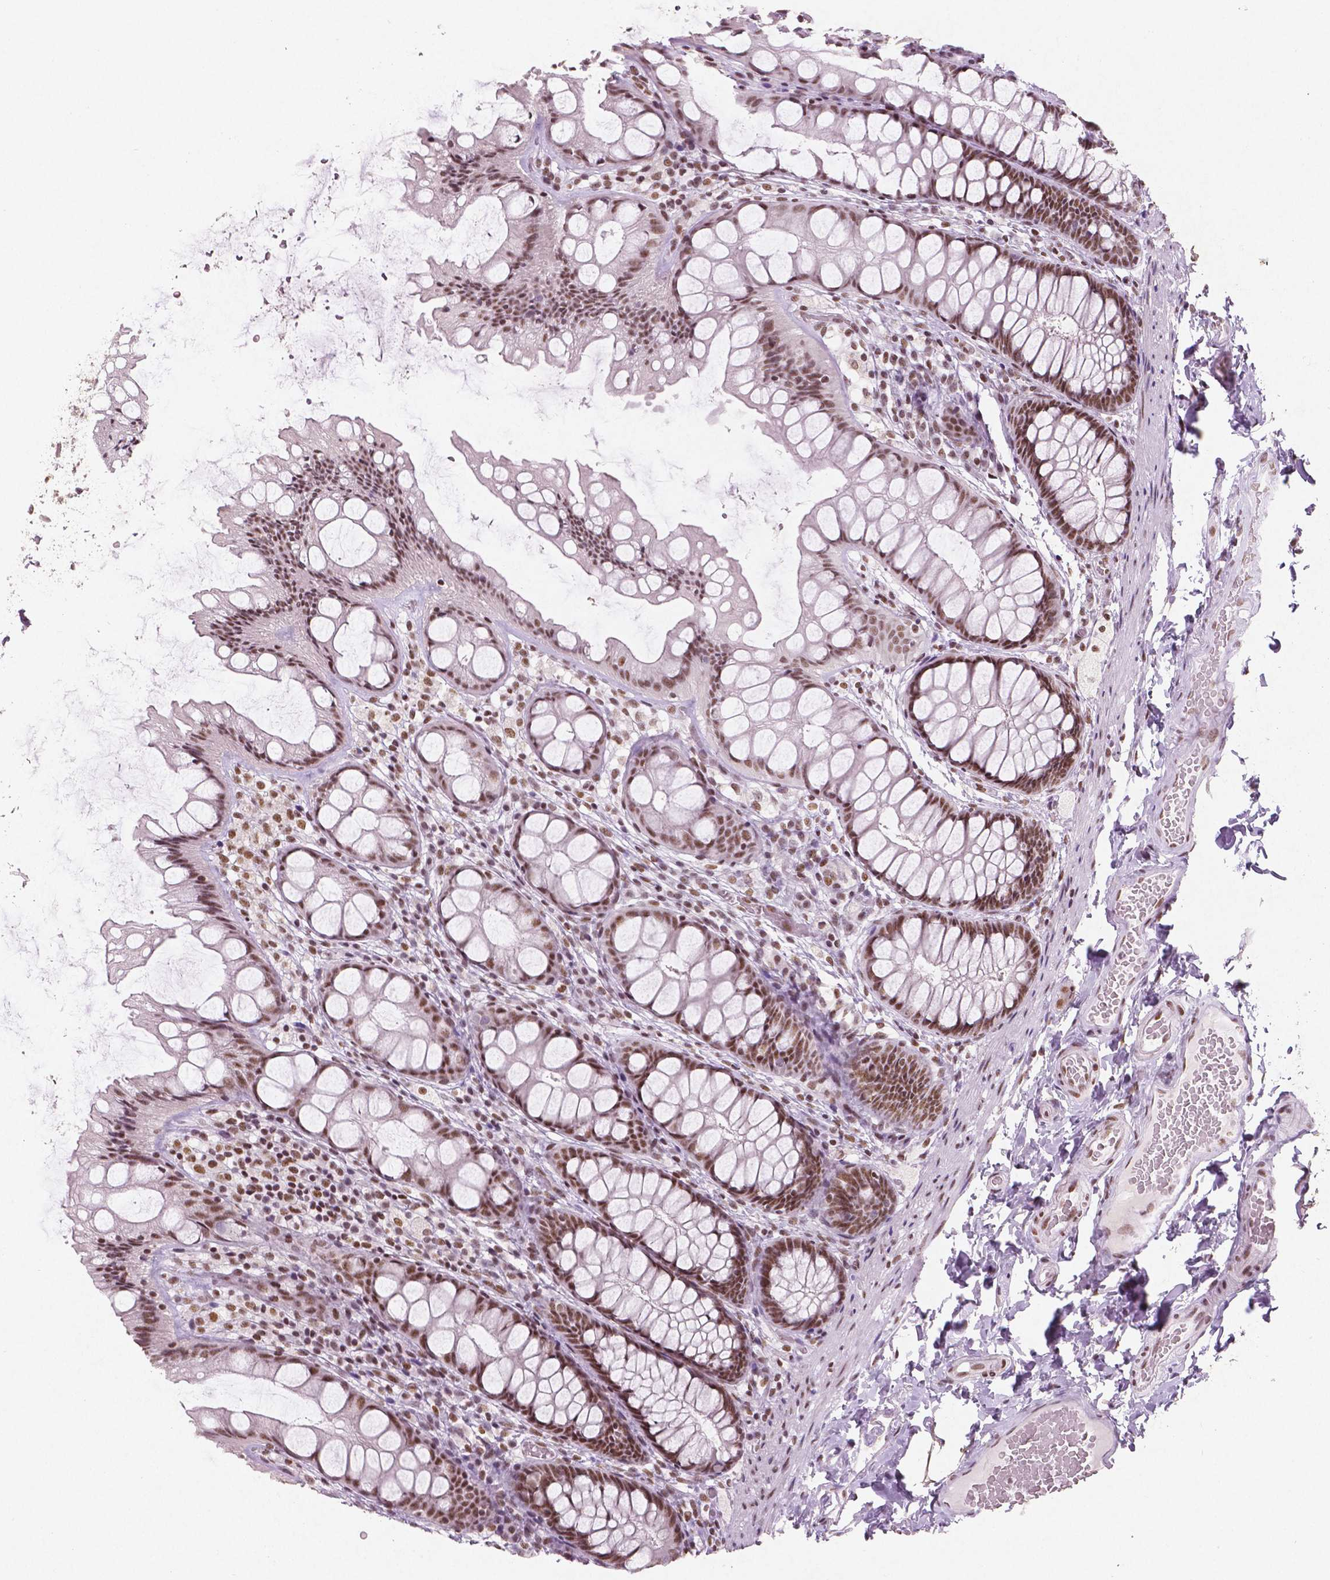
{"staining": {"intensity": "moderate", "quantity": ">75%", "location": "nuclear"}, "tissue": "colon", "cell_type": "Endothelial cells", "image_type": "normal", "snomed": [{"axis": "morphology", "description": "Normal tissue, NOS"}, {"axis": "topography", "description": "Colon"}], "caption": "The histopathology image reveals staining of benign colon, revealing moderate nuclear protein positivity (brown color) within endothelial cells.", "gene": "BRD4", "patient": {"sex": "male", "age": 47}}